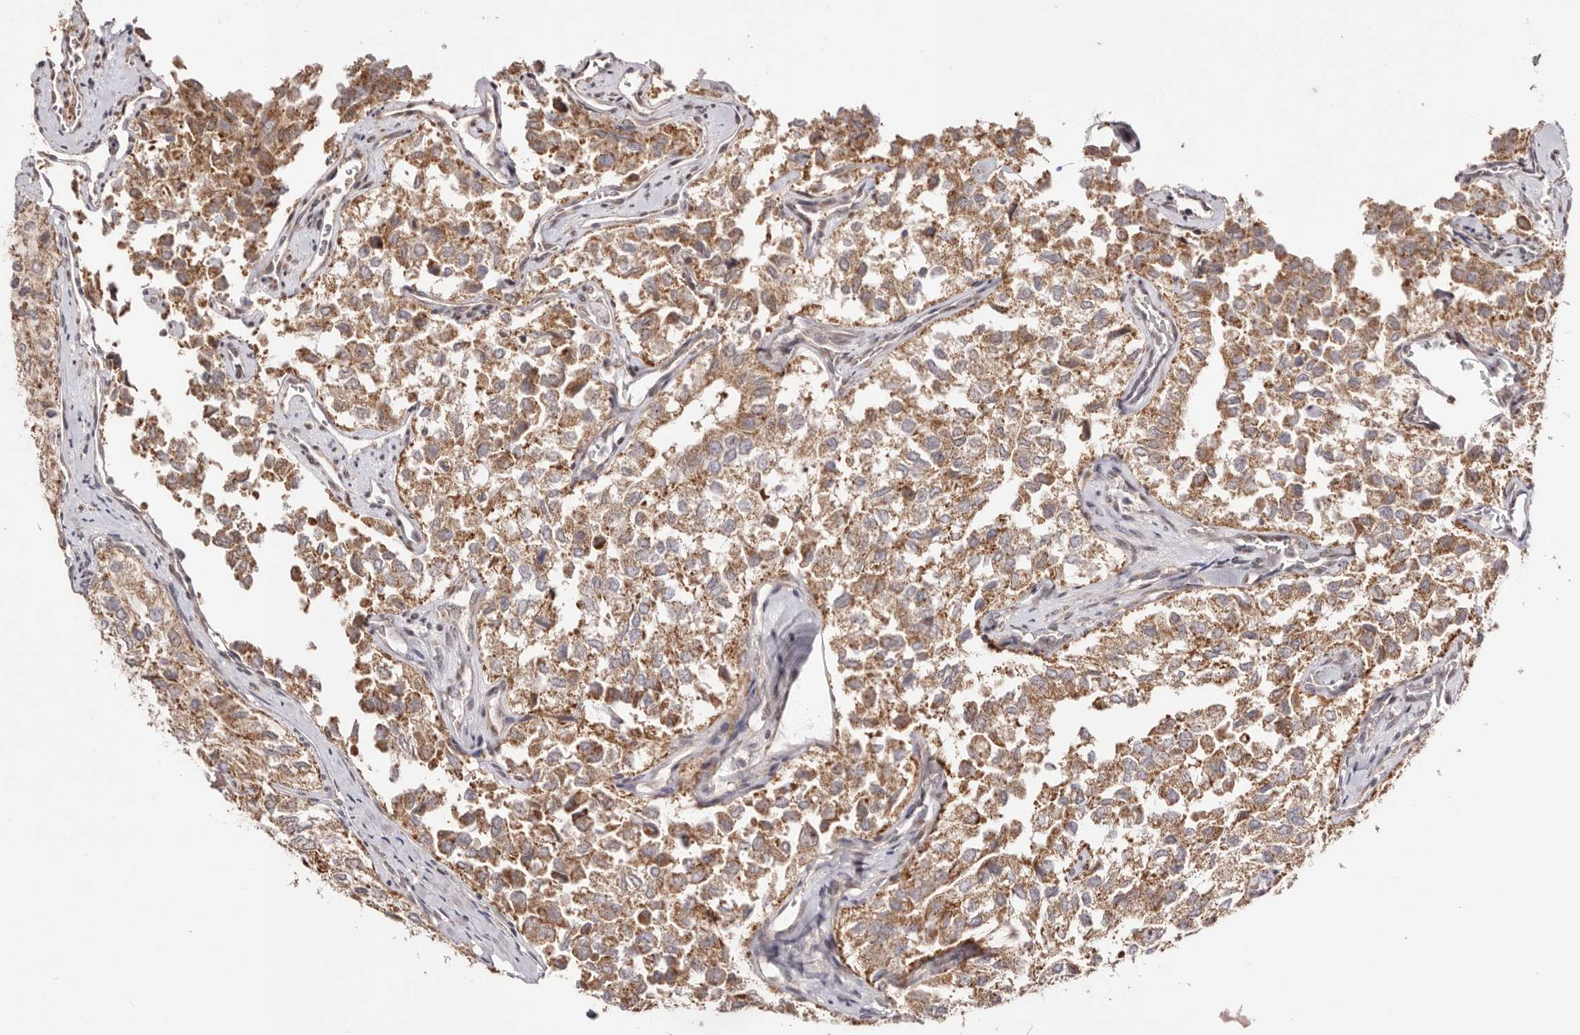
{"staining": {"intensity": "moderate", "quantity": ">75%", "location": "cytoplasmic/membranous"}, "tissue": "thyroid cancer", "cell_type": "Tumor cells", "image_type": "cancer", "snomed": [{"axis": "morphology", "description": "Follicular adenoma carcinoma, NOS"}, {"axis": "topography", "description": "Thyroid gland"}], "caption": "Immunohistochemical staining of thyroid follicular adenoma carcinoma reveals medium levels of moderate cytoplasmic/membranous protein expression in approximately >75% of tumor cells.", "gene": "EGR3", "patient": {"sex": "male", "age": 75}}